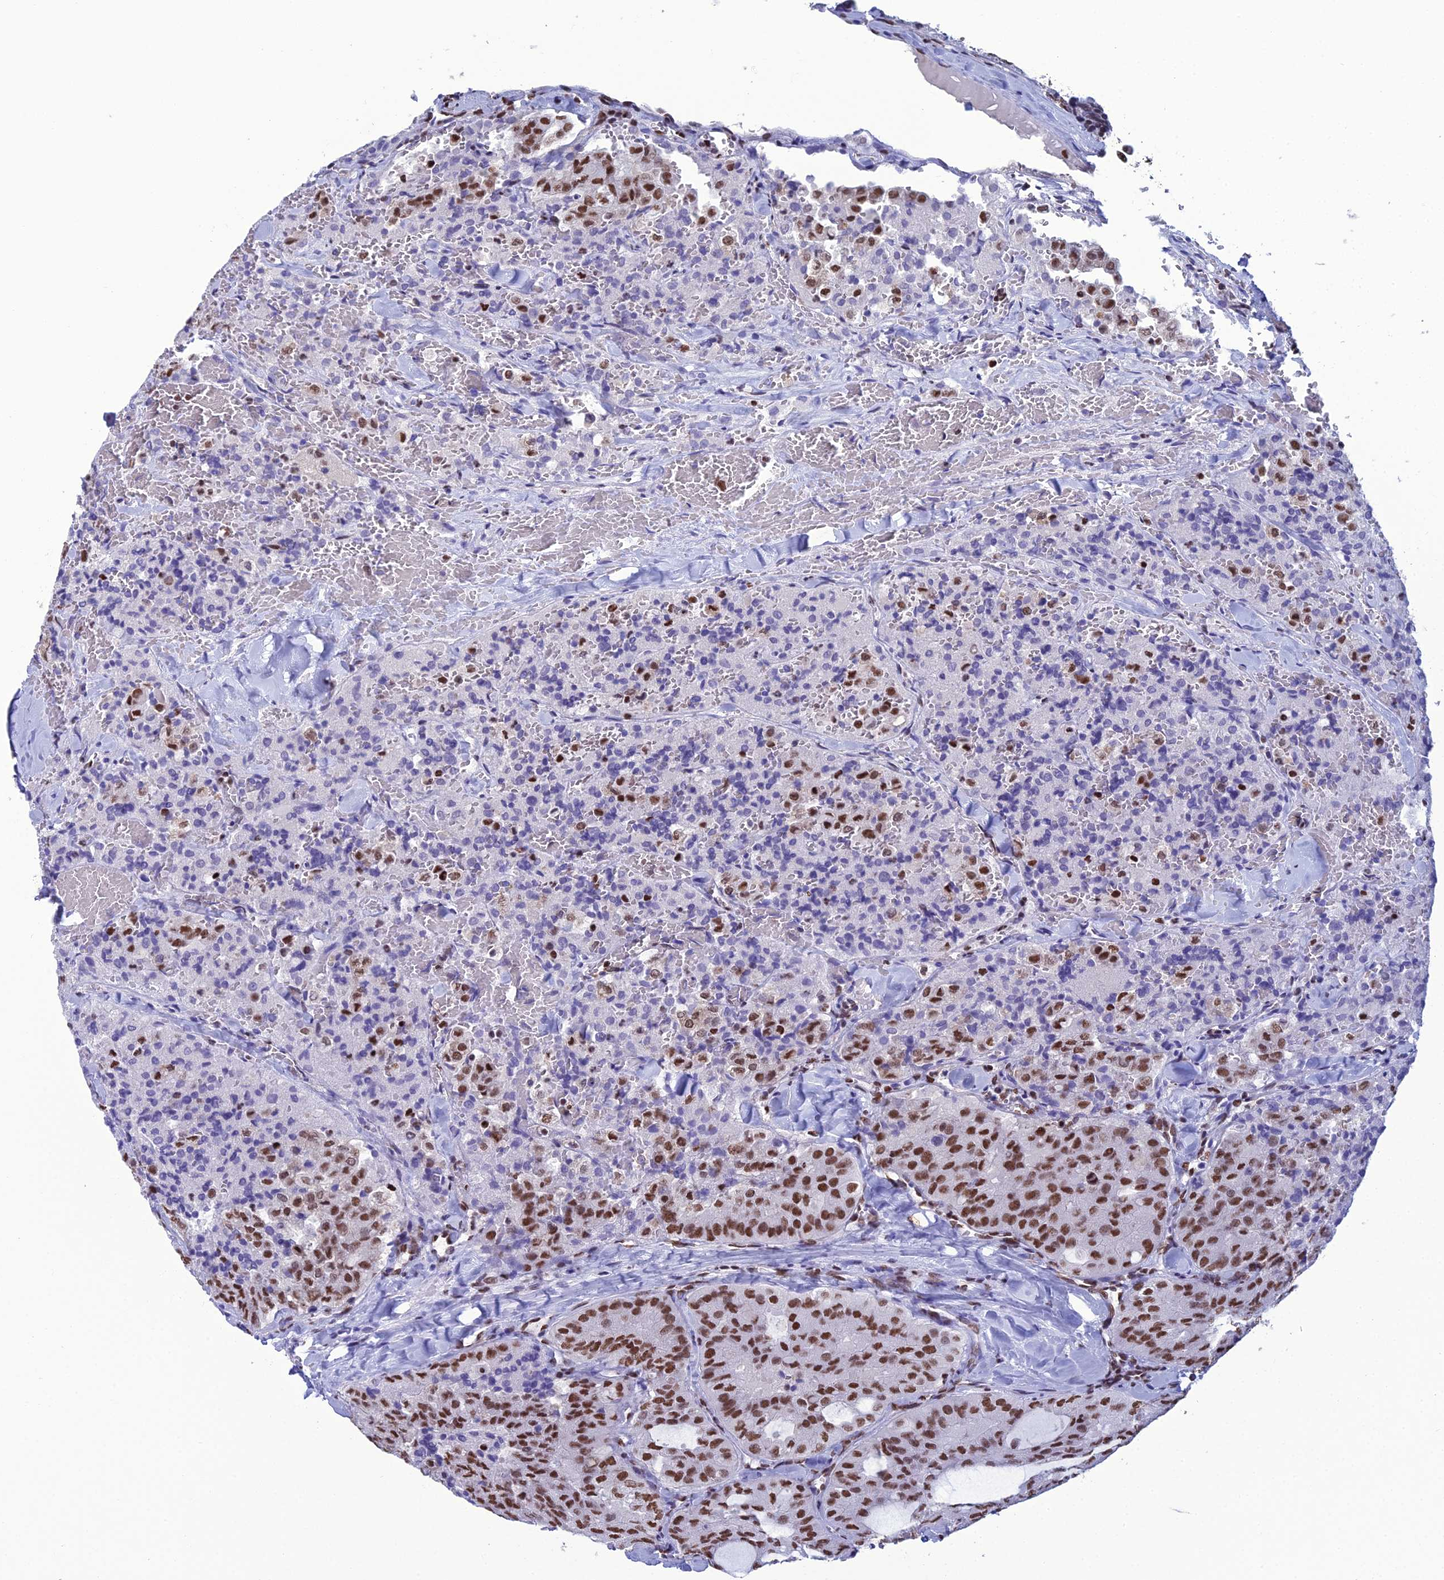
{"staining": {"intensity": "strong", "quantity": "25%-75%", "location": "nuclear"}, "tissue": "thyroid cancer", "cell_type": "Tumor cells", "image_type": "cancer", "snomed": [{"axis": "morphology", "description": "Follicular adenoma carcinoma, NOS"}, {"axis": "topography", "description": "Thyroid gland"}], "caption": "A photomicrograph showing strong nuclear staining in approximately 25%-75% of tumor cells in thyroid follicular adenoma carcinoma, as visualized by brown immunohistochemical staining.", "gene": "PRAMEF12", "patient": {"sex": "male", "age": 75}}